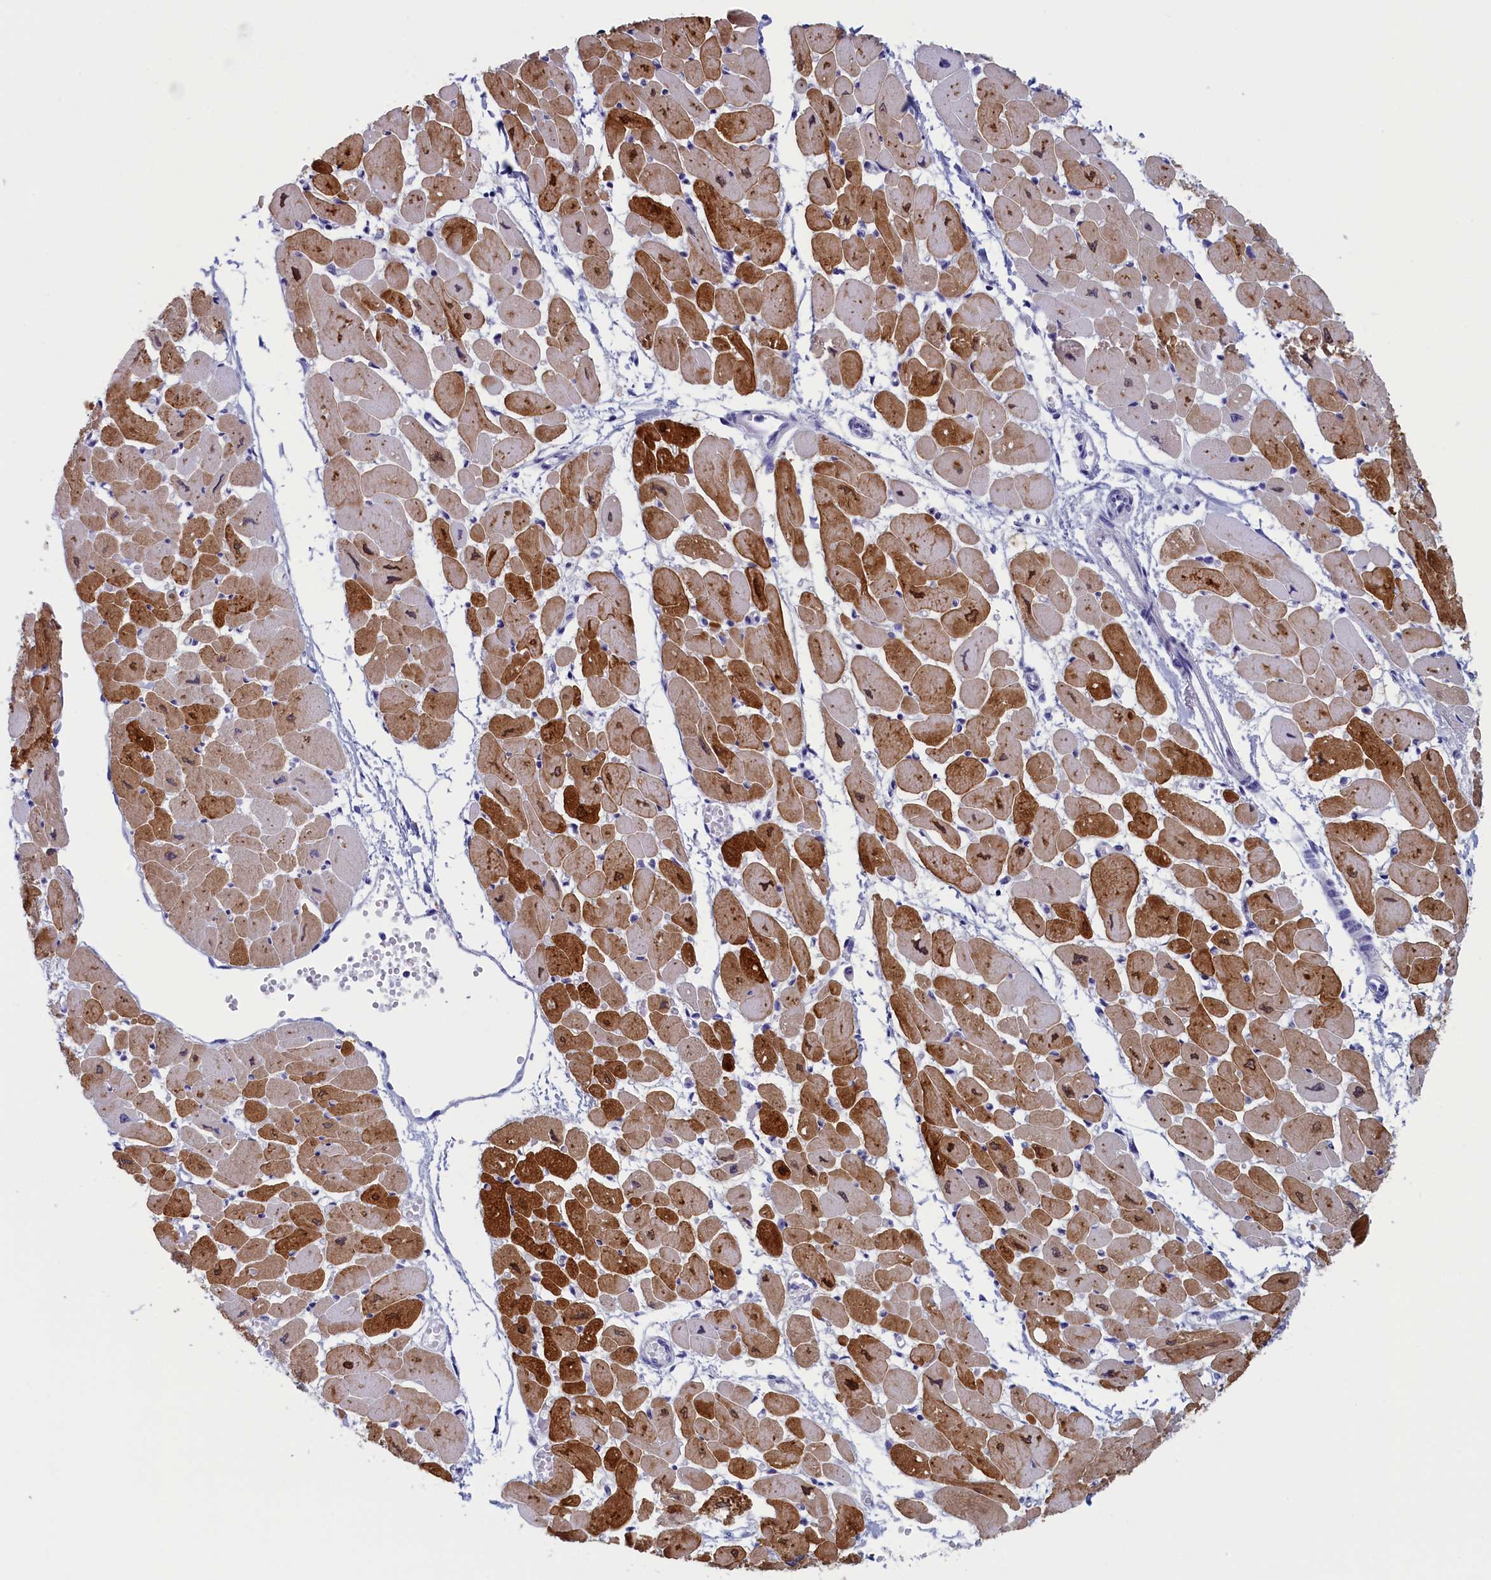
{"staining": {"intensity": "moderate", "quantity": "25%-75%", "location": "cytoplasmic/membranous,nuclear"}, "tissue": "heart muscle", "cell_type": "Cardiomyocytes", "image_type": "normal", "snomed": [{"axis": "morphology", "description": "Normal tissue, NOS"}, {"axis": "topography", "description": "Heart"}], "caption": "Approximately 25%-75% of cardiomyocytes in normal human heart muscle demonstrate moderate cytoplasmic/membranous,nuclear protein staining as visualized by brown immunohistochemical staining.", "gene": "ANKRD2", "patient": {"sex": "female", "age": 54}}